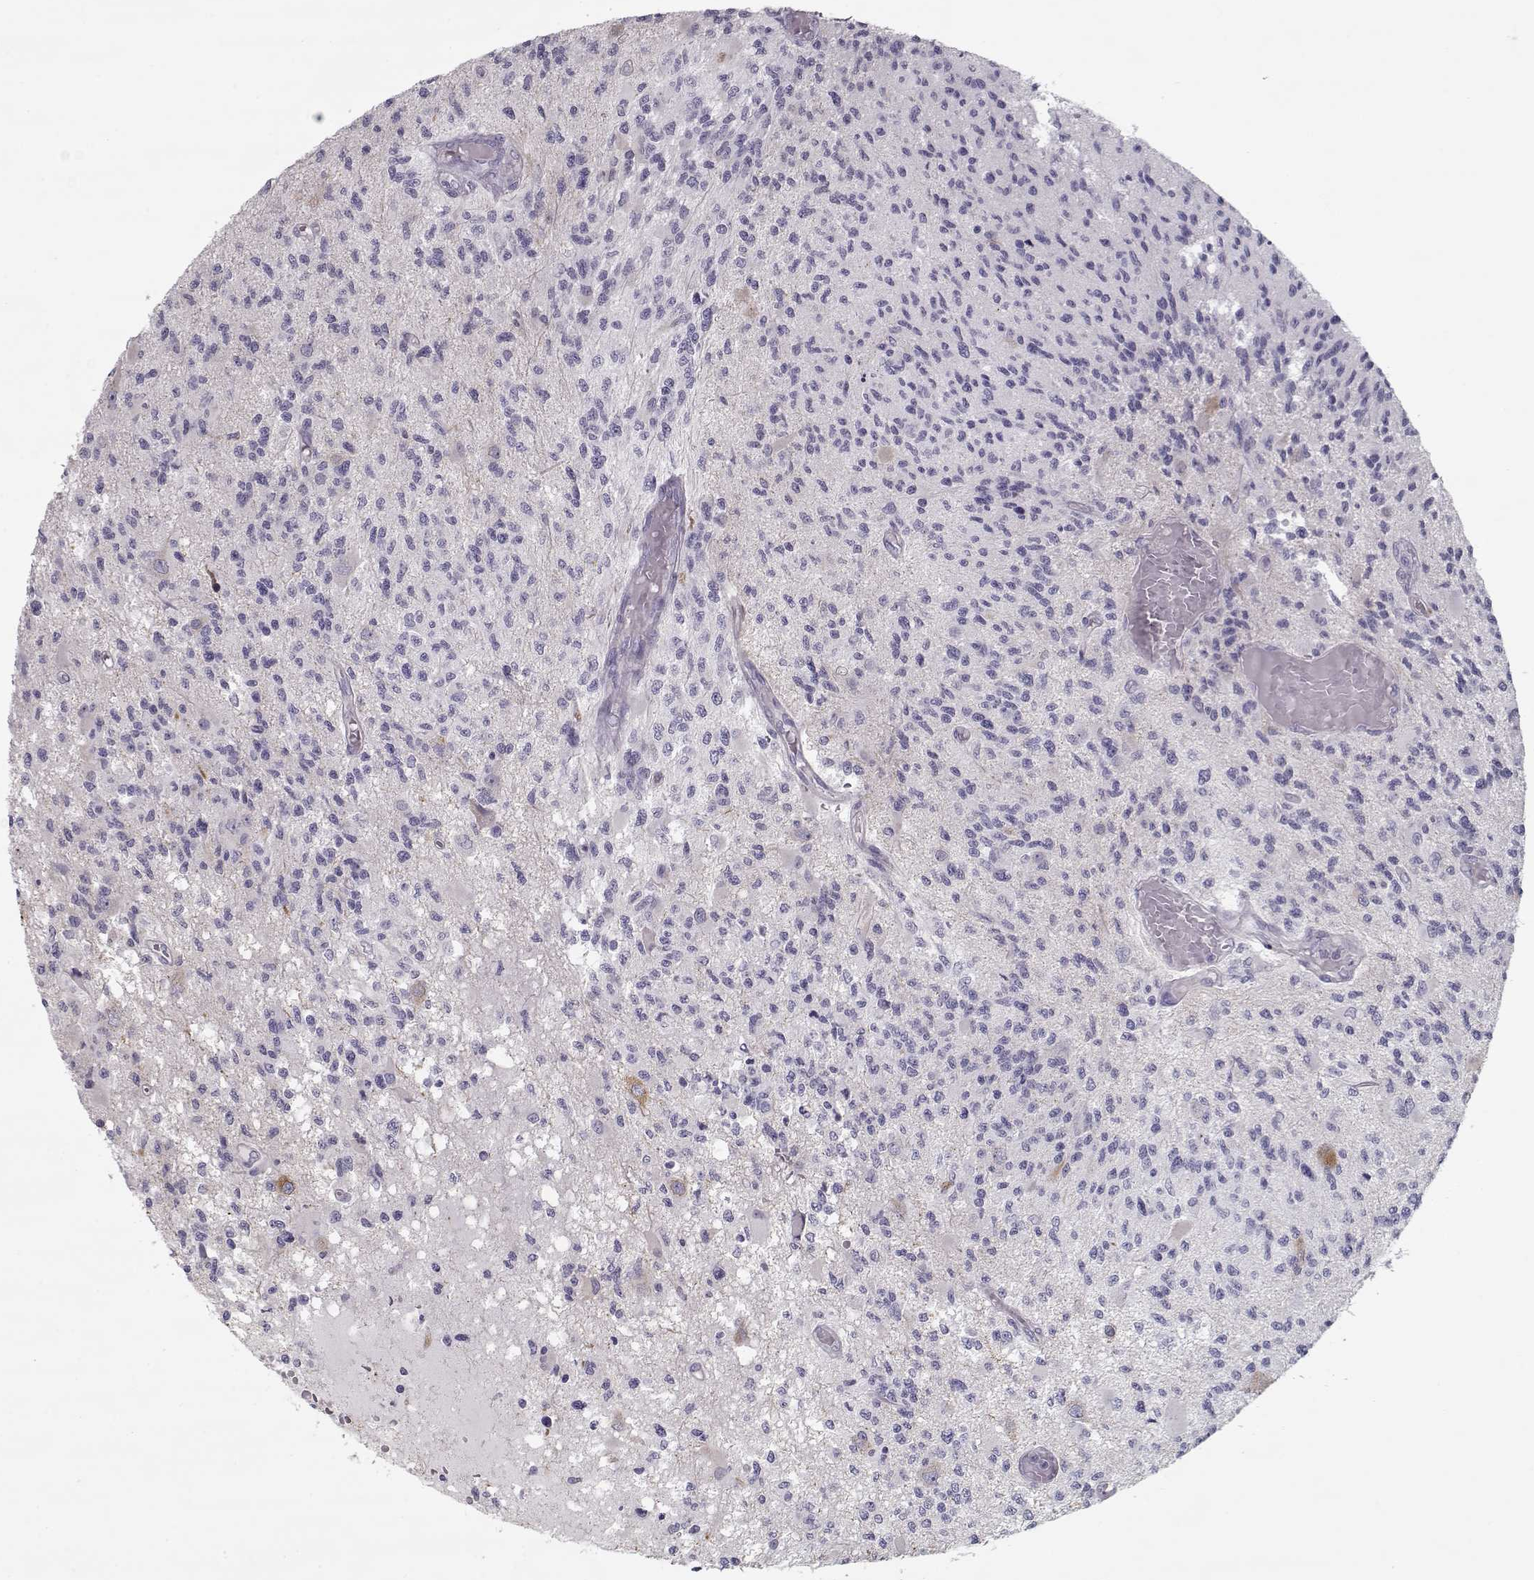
{"staining": {"intensity": "negative", "quantity": "none", "location": "none"}, "tissue": "glioma", "cell_type": "Tumor cells", "image_type": "cancer", "snomed": [{"axis": "morphology", "description": "Glioma, malignant, High grade"}, {"axis": "topography", "description": "Brain"}], "caption": "Tumor cells show no significant protein positivity in glioma.", "gene": "CCDC136", "patient": {"sex": "female", "age": 63}}